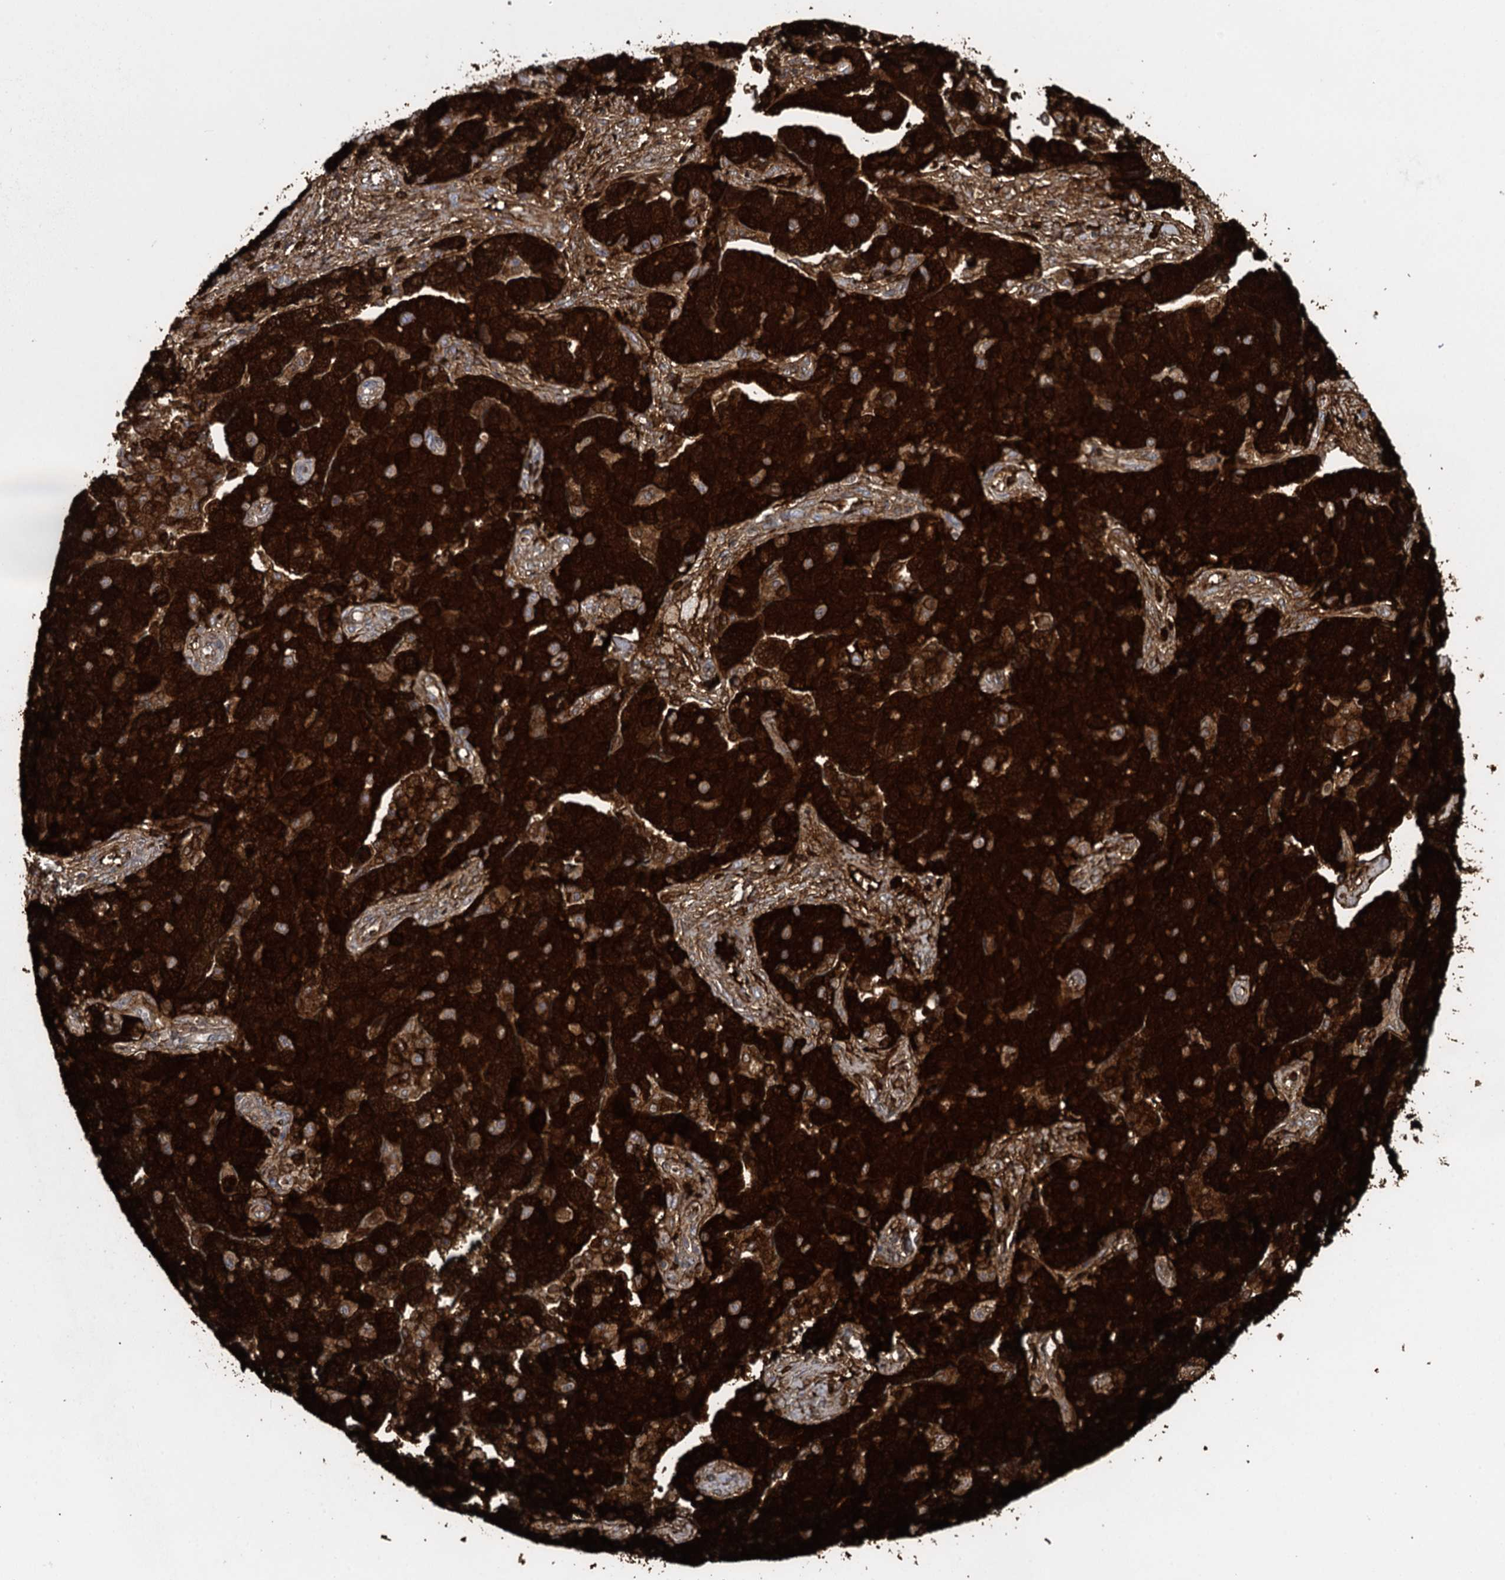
{"staining": {"intensity": "strong", "quantity": ">75%", "location": "cytoplasmic/membranous"}, "tissue": "ovarian cancer", "cell_type": "Tumor cells", "image_type": "cancer", "snomed": [{"axis": "morphology", "description": "Carcinoma, NOS"}, {"axis": "morphology", "description": "Cystadenocarcinoma, serous, NOS"}, {"axis": "topography", "description": "Ovary"}], "caption": "Ovarian serous cystadenocarcinoma was stained to show a protein in brown. There is high levels of strong cytoplasmic/membranous expression in about >75% of tumor cells.", "gene": "SNCG", "patient": {"sex": "female", "age": 69}}